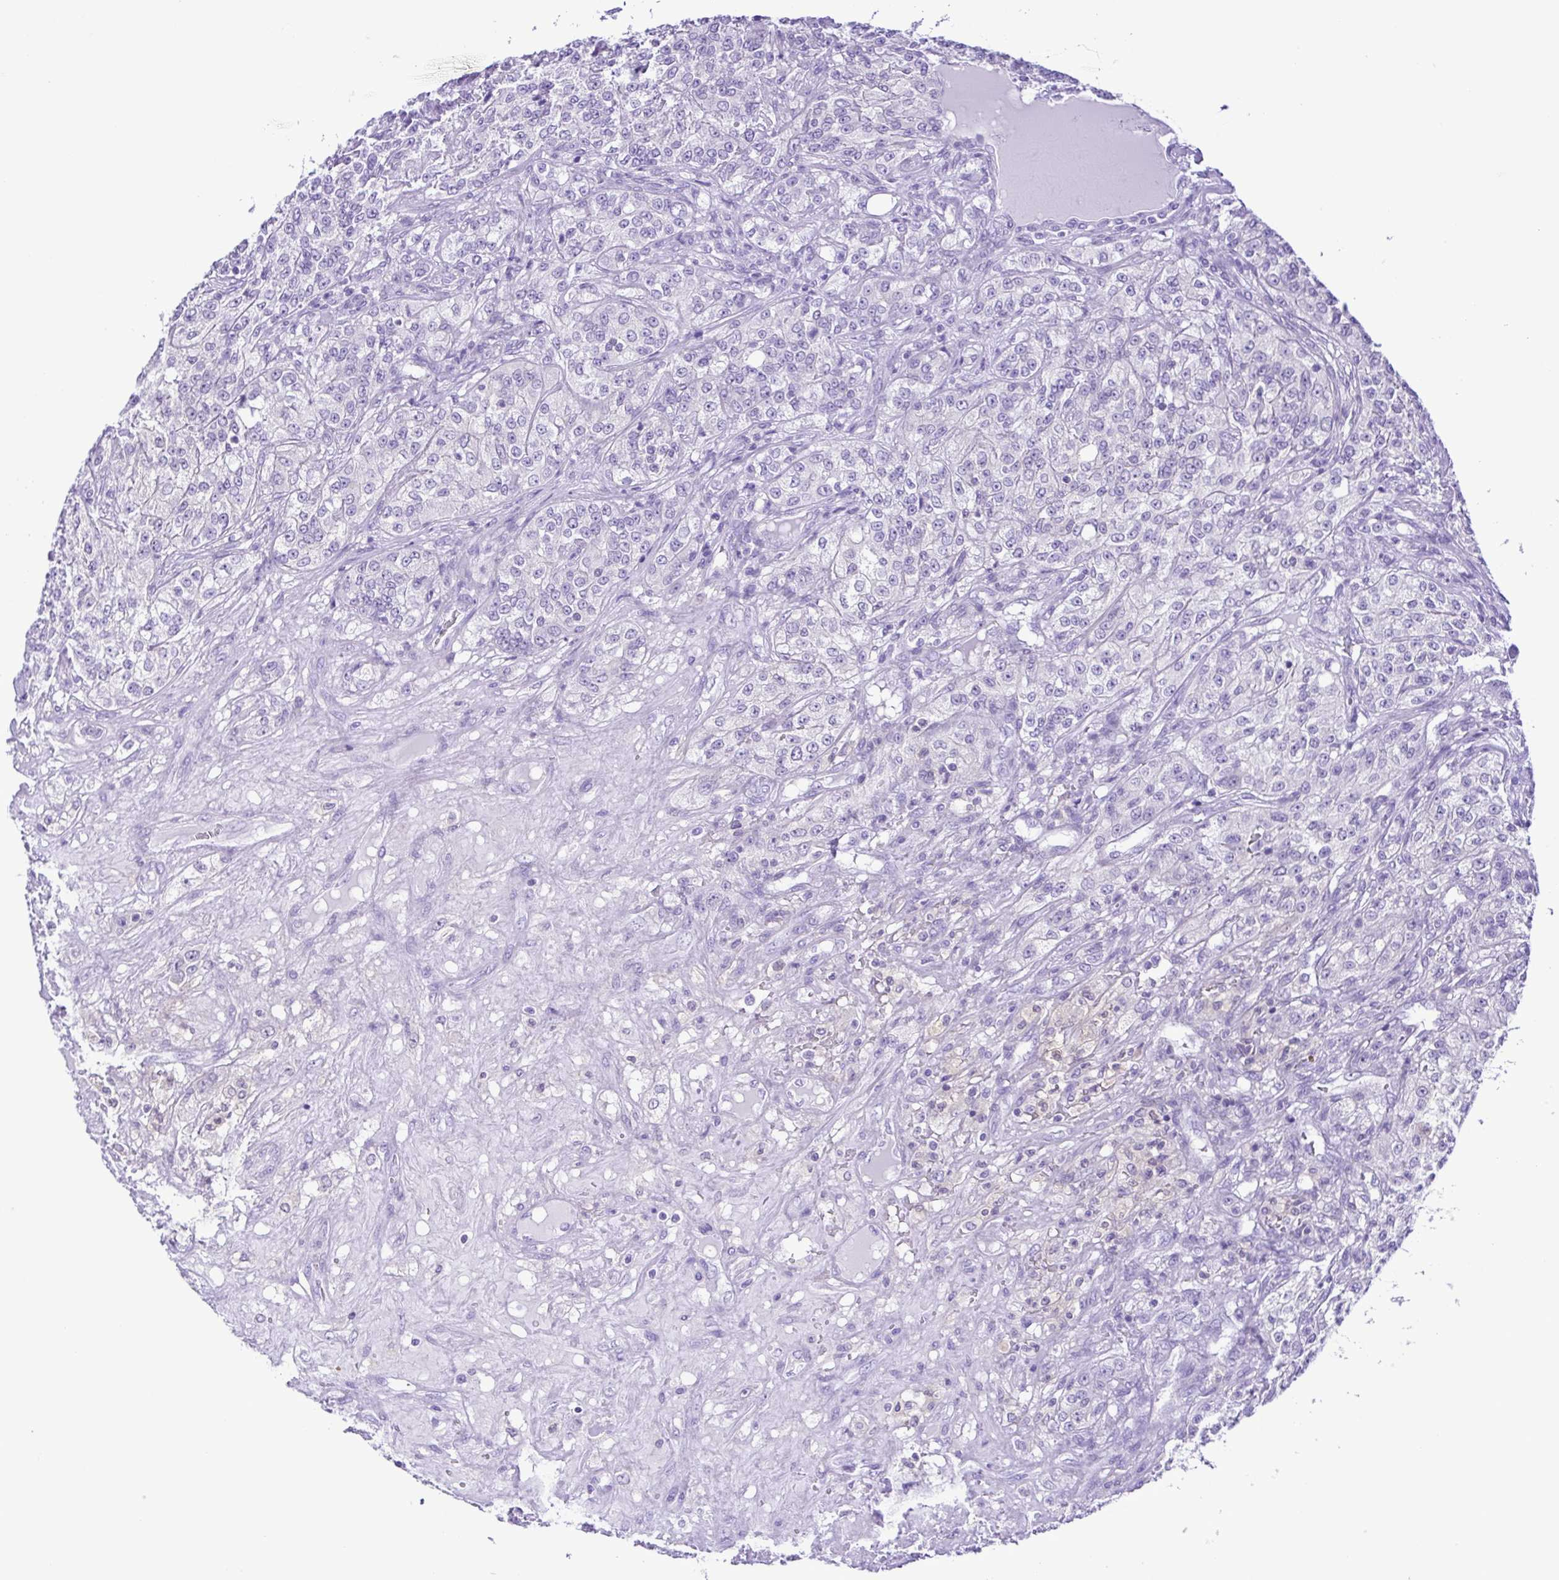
{"staining": {"intensity": "negative", "quantity": "none", "location": "none"}, "tissue": "renal cancer", "cell_type": "Tumor cells", "image_type": "cancer", "snomed": [{"axis": "morphology", "description": "Adenocarcinoma, NOS"}, {"axis": "topography", "description": "Kidney"}], "caption": "Renal cancer was stained to show a protein in brown. There is no significant staining in tumor cells.", "gene": "SYT1", "patient": {"sex": "female", "age": 63}}